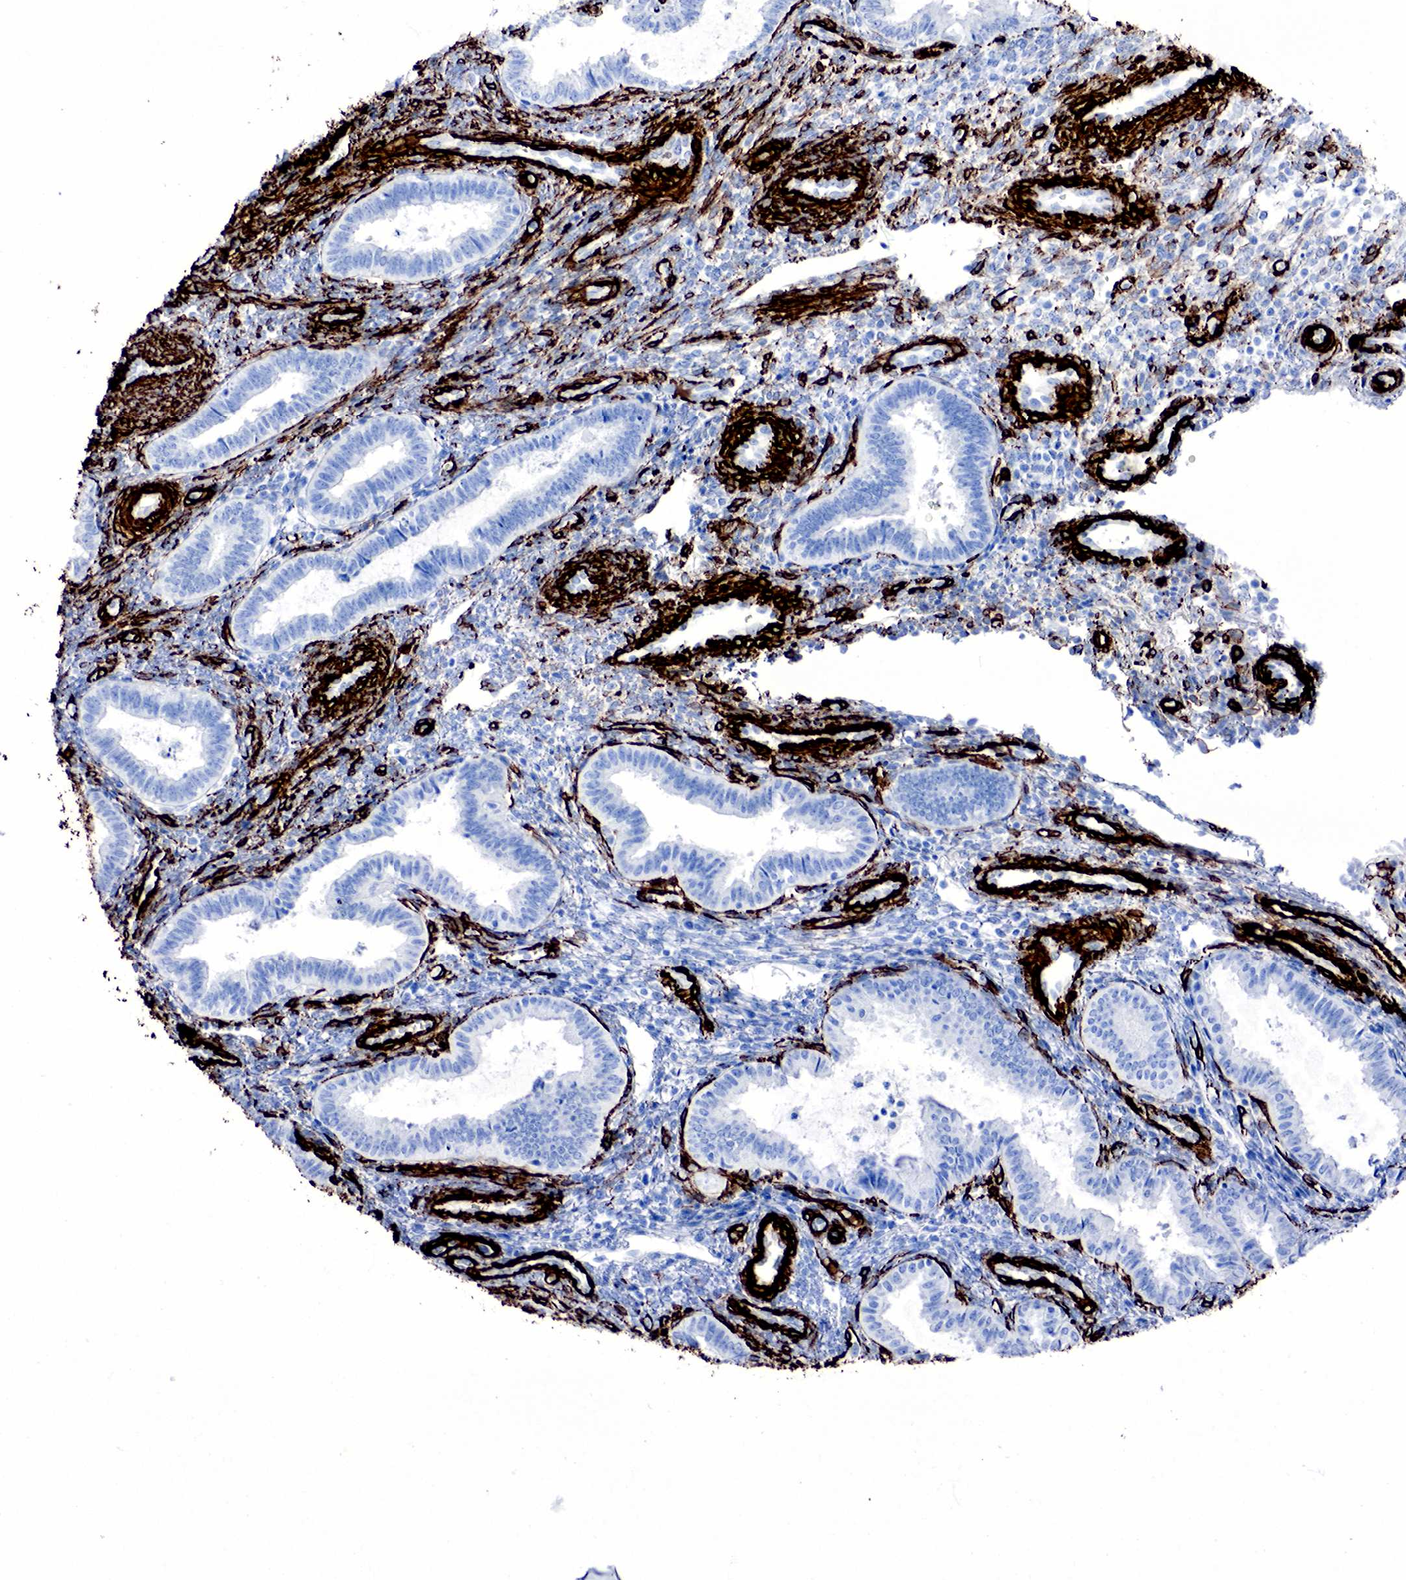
{"staining": {"intensity": "strong", "quantity": "25%-75%", "location": "cytoplasmic/membranous"}, "tissue": "endometrium", "cell_type": "Cells in endometrial stroma", "image_type": "normal", "snomed": [{"axis": "morphology", "description": "Normal tissue, NOS"}, {"axis": "topography", "description": "Endometrium"}], "caption": "High-power microscopy captured an immunohistochemistry (IHC) micrograph of normal endometrium, revealing strong cytoplasmic/membranous expression in approximately 25%-75% of cells in endometrial stroma. Nuclei are stained in blue.", "gene": "ACTA2", "patient": {"sex": "female", "age": 36}}